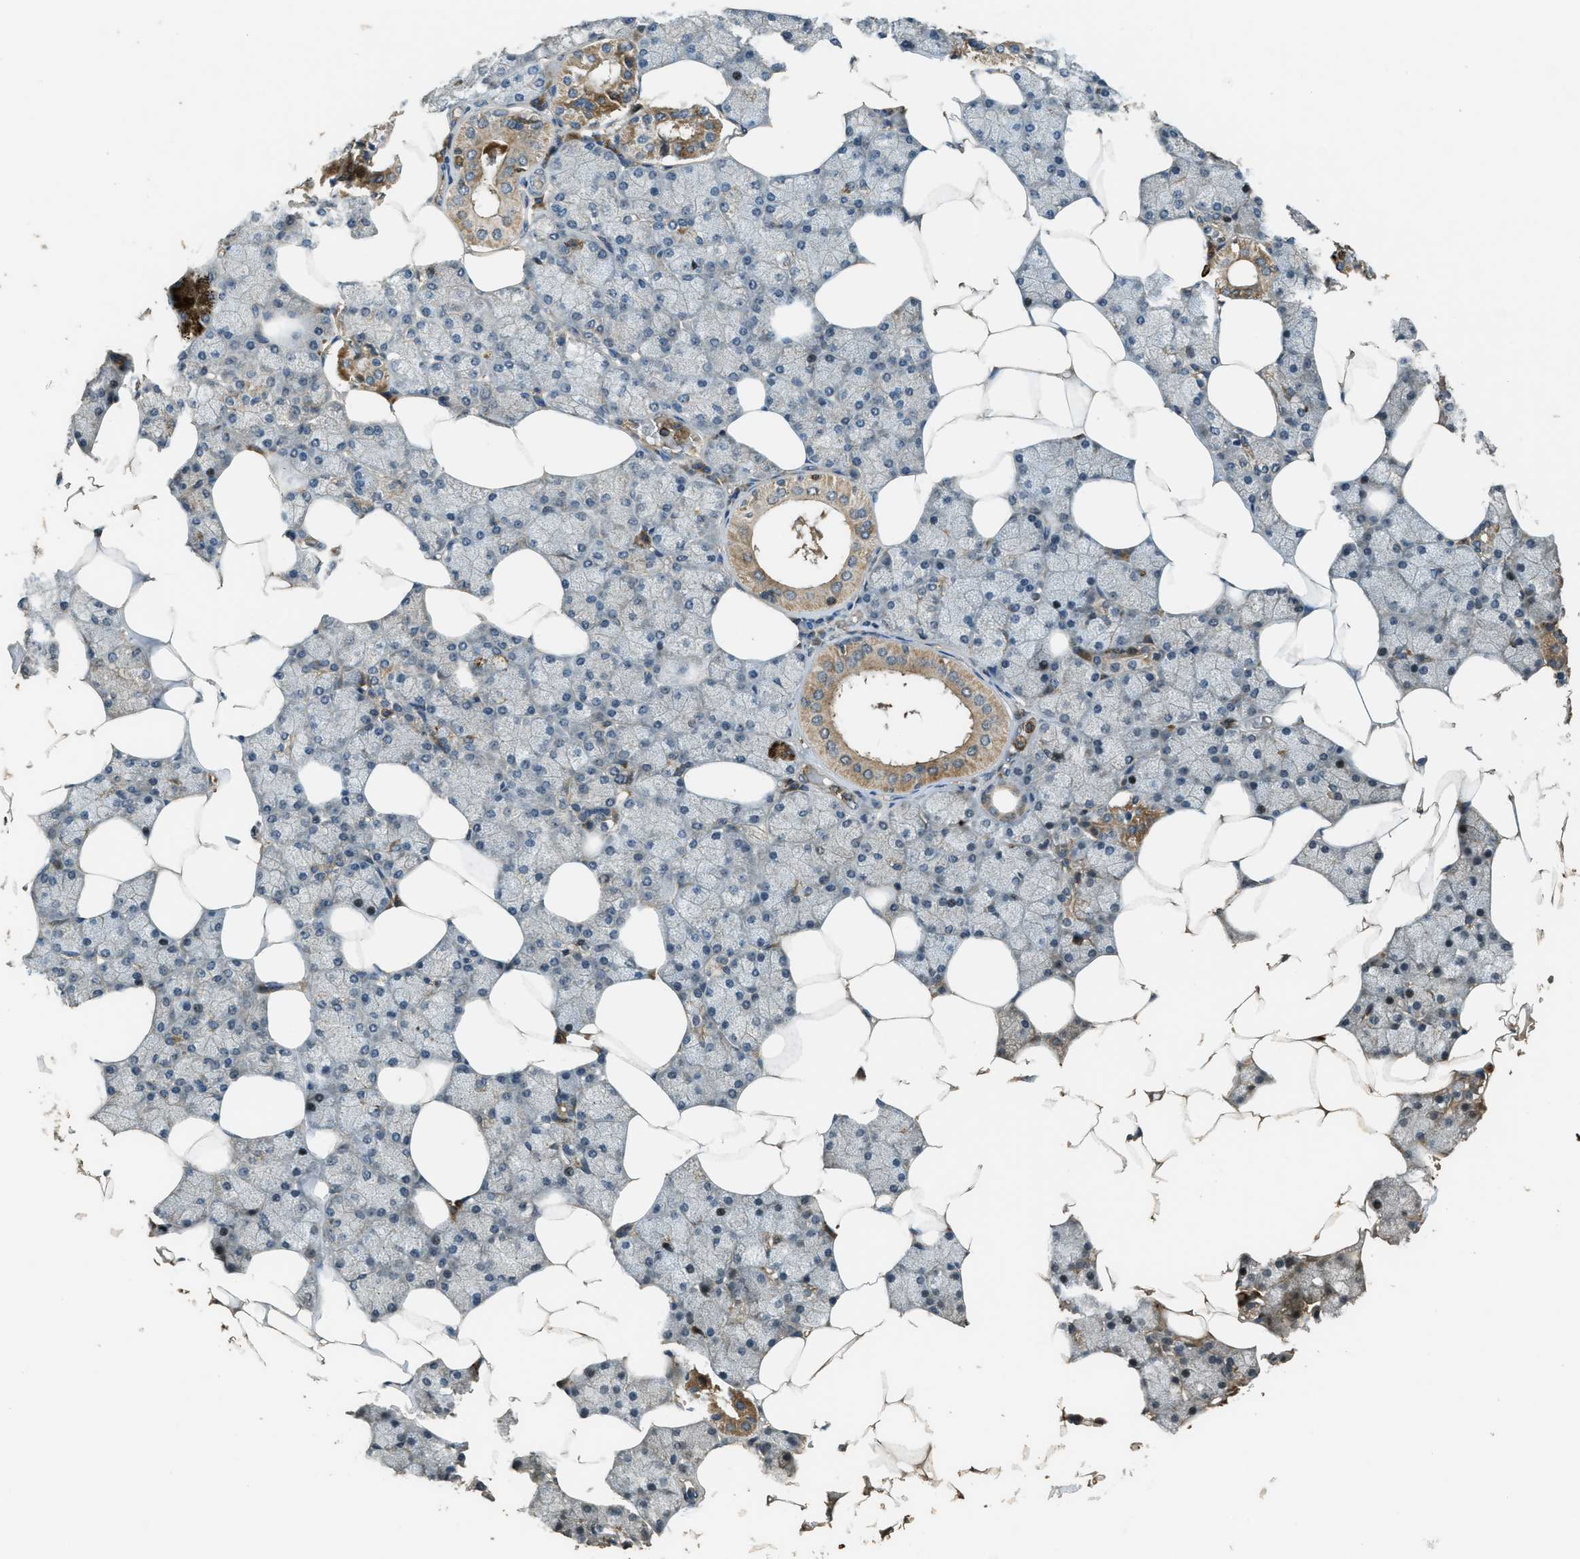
{"staining": {"intensity": "moderate", "quantity": "25%-75%", "location": "cytoplasmic/membranous"}, "tissue": "salivary gland", "cell_type": "Glandular cells", "image_type": "normal", "snomed": [{"axis": "morphology", "description": "Normal tissue, NOS"}, {"axis": "topography", "description": "Salivary gland"}], "caption": "The immunohistochemical stain highlights moderate cytoplasmic/membranous positivity in glandular cells of normal salivary gland.", "gene": "PPP6R3", "patient": {"sex": "male", "age": 62}}